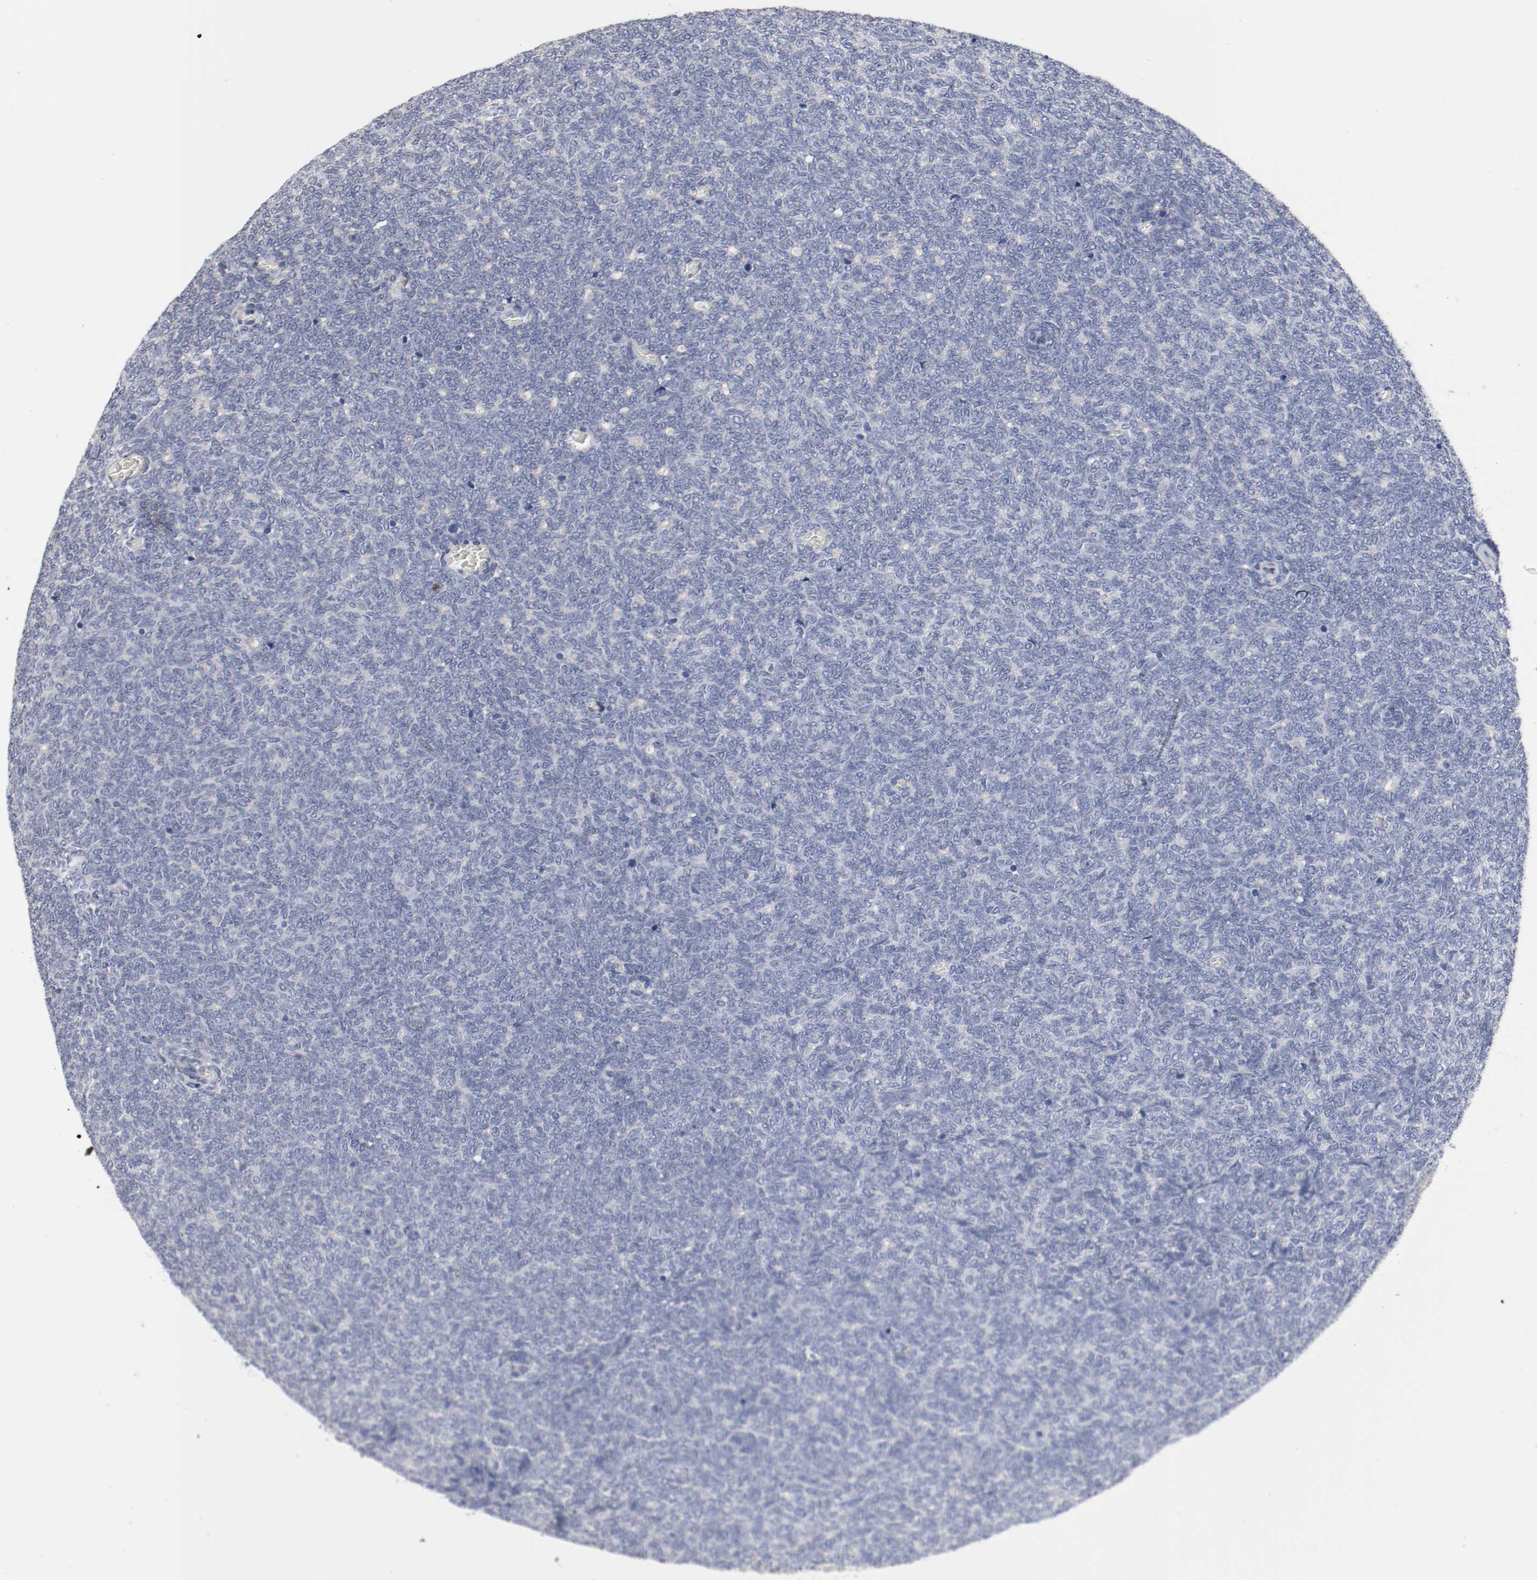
{"staining": {"intensity": "negative", "quantity": "none", "location": "none"}, "tissue": "renal cancer", "cell_type": "Tumor cells", "image_type": "cancer", "snomed": [{"axis": "morphology", "description": "Neoplasm, malignant, NOS"}, {"axis": "topography", "description": "Kidney"}], "caption": "Immunohistochemistry of renal malignant neoplasm exhibits no positivity in tumor cells.", "gene": "KIT", "patient": {"sex": "male", "age": 28}}